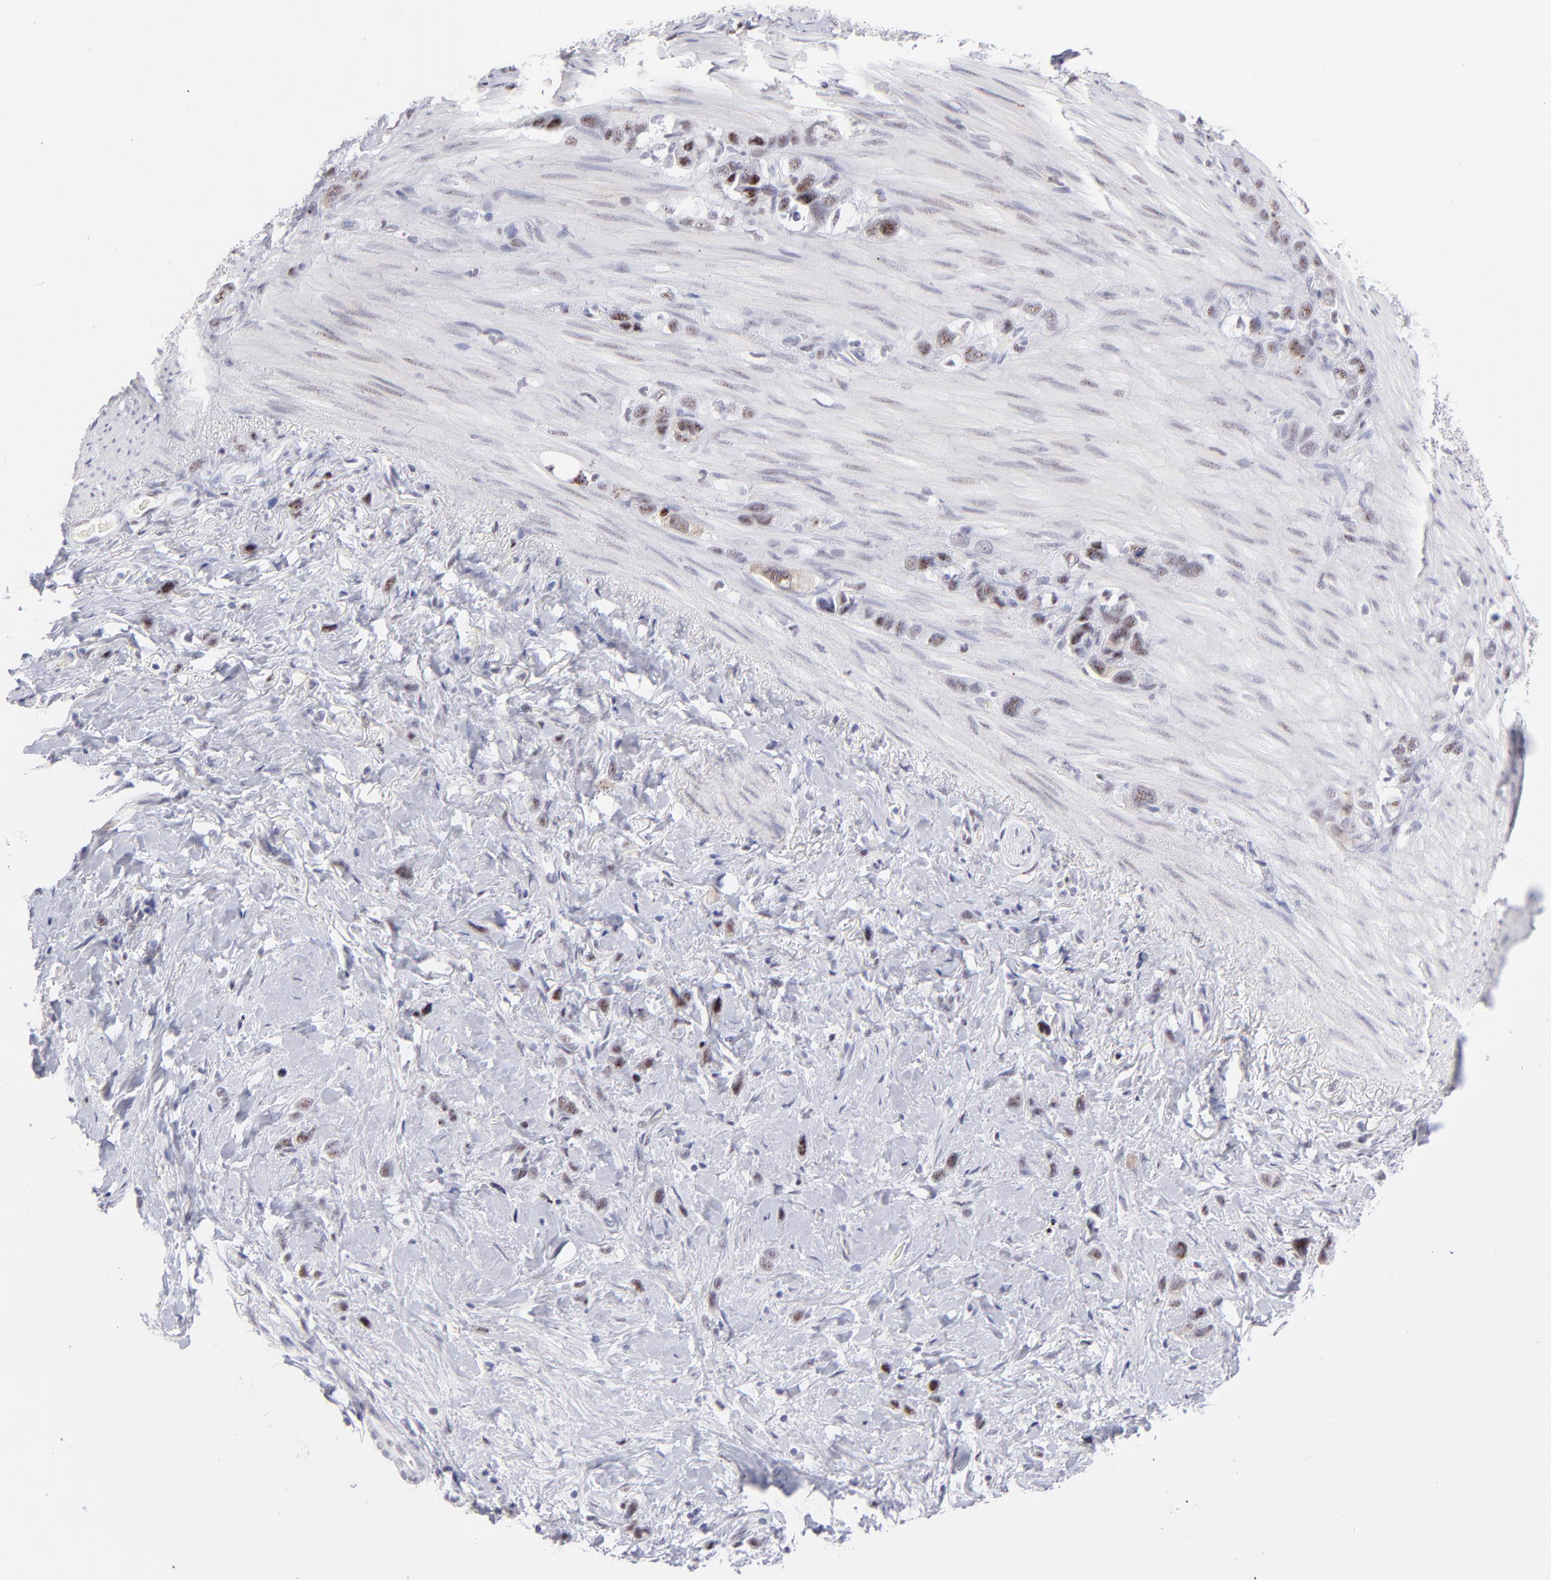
{"staining": {"intensity": "moderate", "quantity": ">75%", "location": "nuclear"}, "tissue": "stomach cancer", "cell_type": "Tumor cells", "image_type": "cancer", "snomed": [{"axis": "morphology", "description": "Normal tissue, NOS"}, {"axis": "morphology", "description": "Adenocarcinoma, NOS"}, {"axis": "morphology", "description": "Adenocarcinoma, High grade"}, {"axis": "topography", "description": "Stomach, upper"}, {"axis": "topography", "description": "Stomach"}], "caption": "An image of human stomach cancer stained for a protein displays moderate nuclear brown staining in tumor cells.", "gene": "CDC25C", "patient": {"sex": "female", "age": 65}}